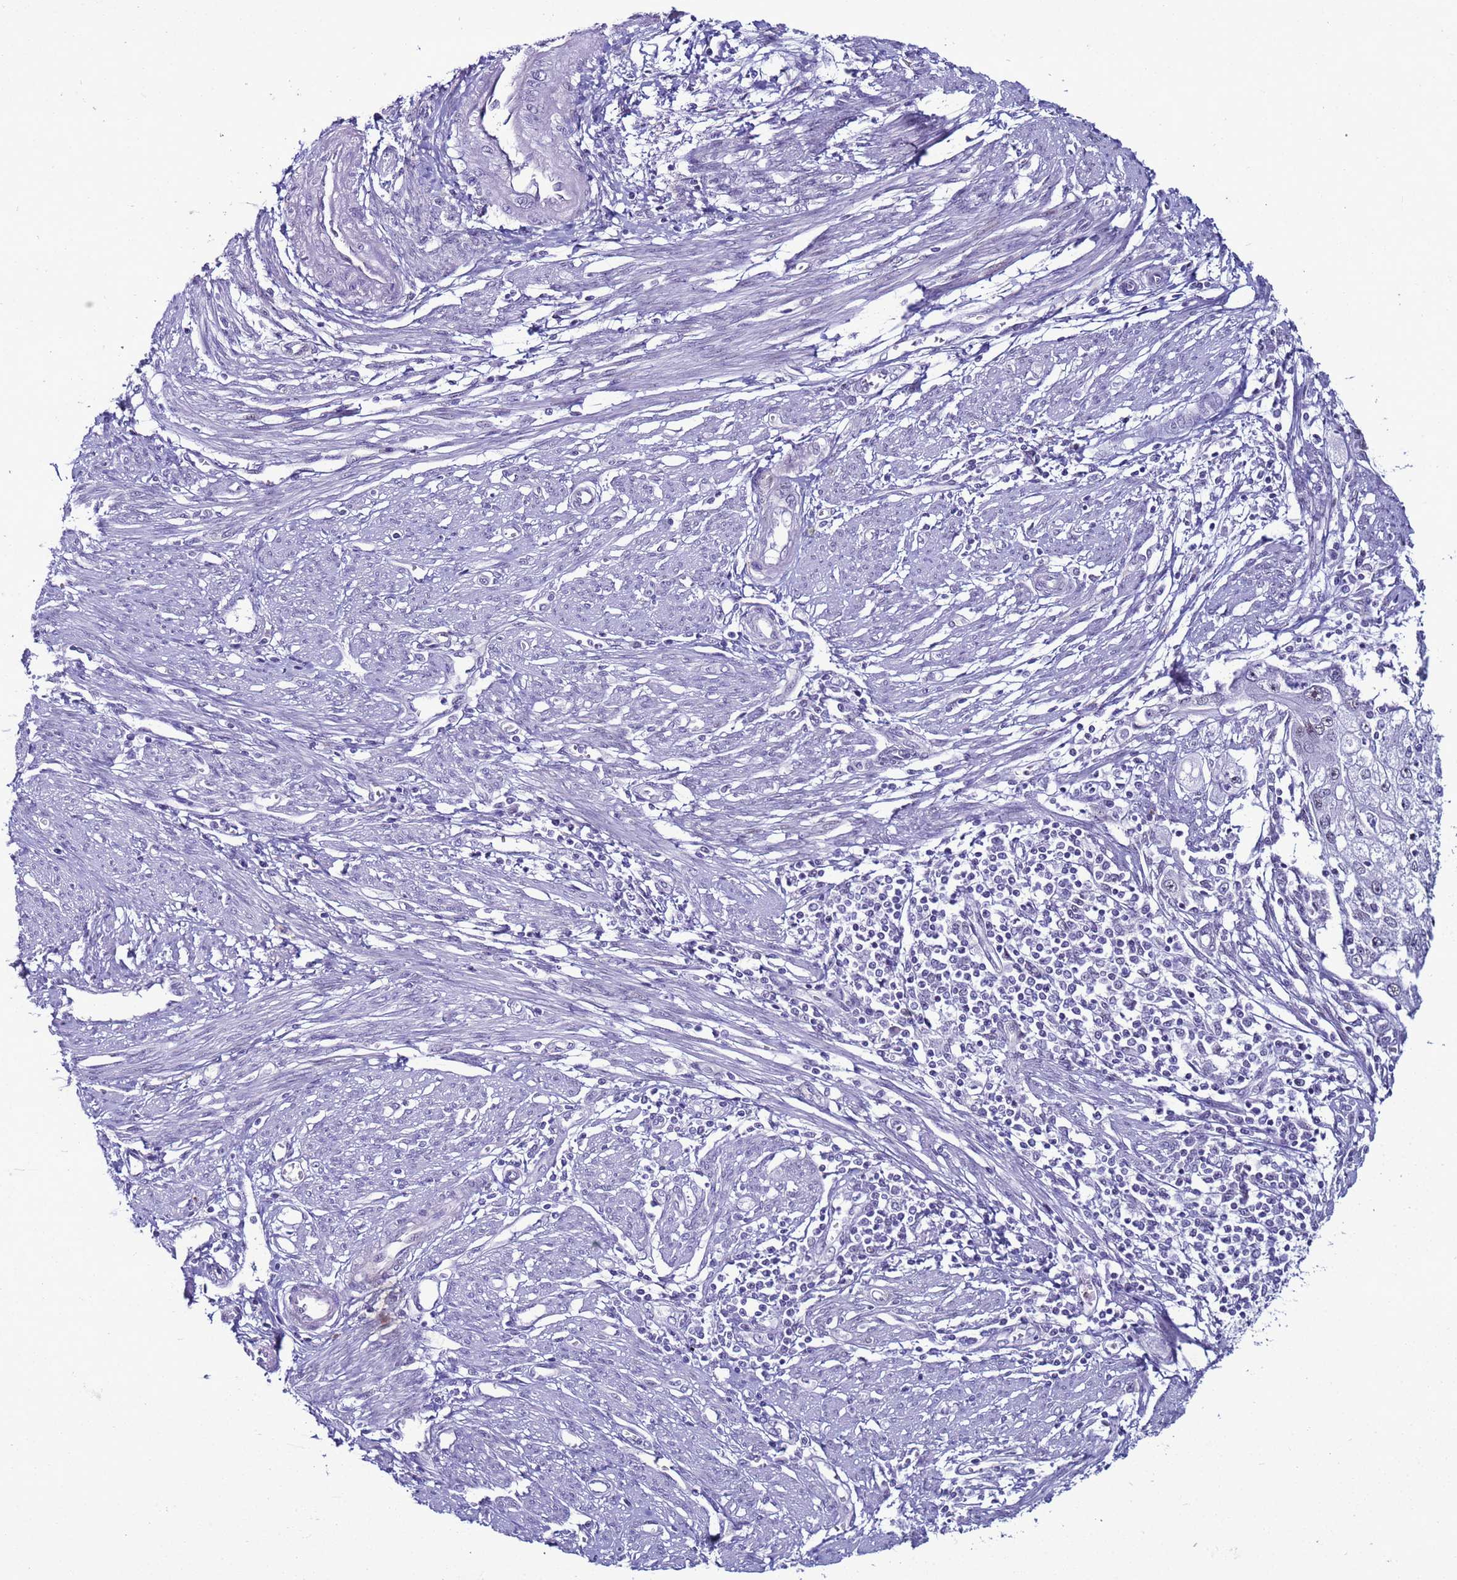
{"staining": {"intensity": "negative", "quantity": "none", "location": "none"}, "tissue": "endometrial cancer", "cell_type": "Tumor cells", "image_type": "cancer", "snomed": [{"axis": "morphology", "description": "Adenocarcinoma, NOS"}, {"axis": "topography", "description": "Endometrium"}], "caption": "Endometrial cancer (adenocarcinoma) was stained to show a protein in brown. There is no significant staining in tumor cells. (DAB (3,3'-diaminobenzidine) immunohistochemistry, high magnification).", "gene": "LRRC10B", "patient": {"sex": "female", "age": 56}}